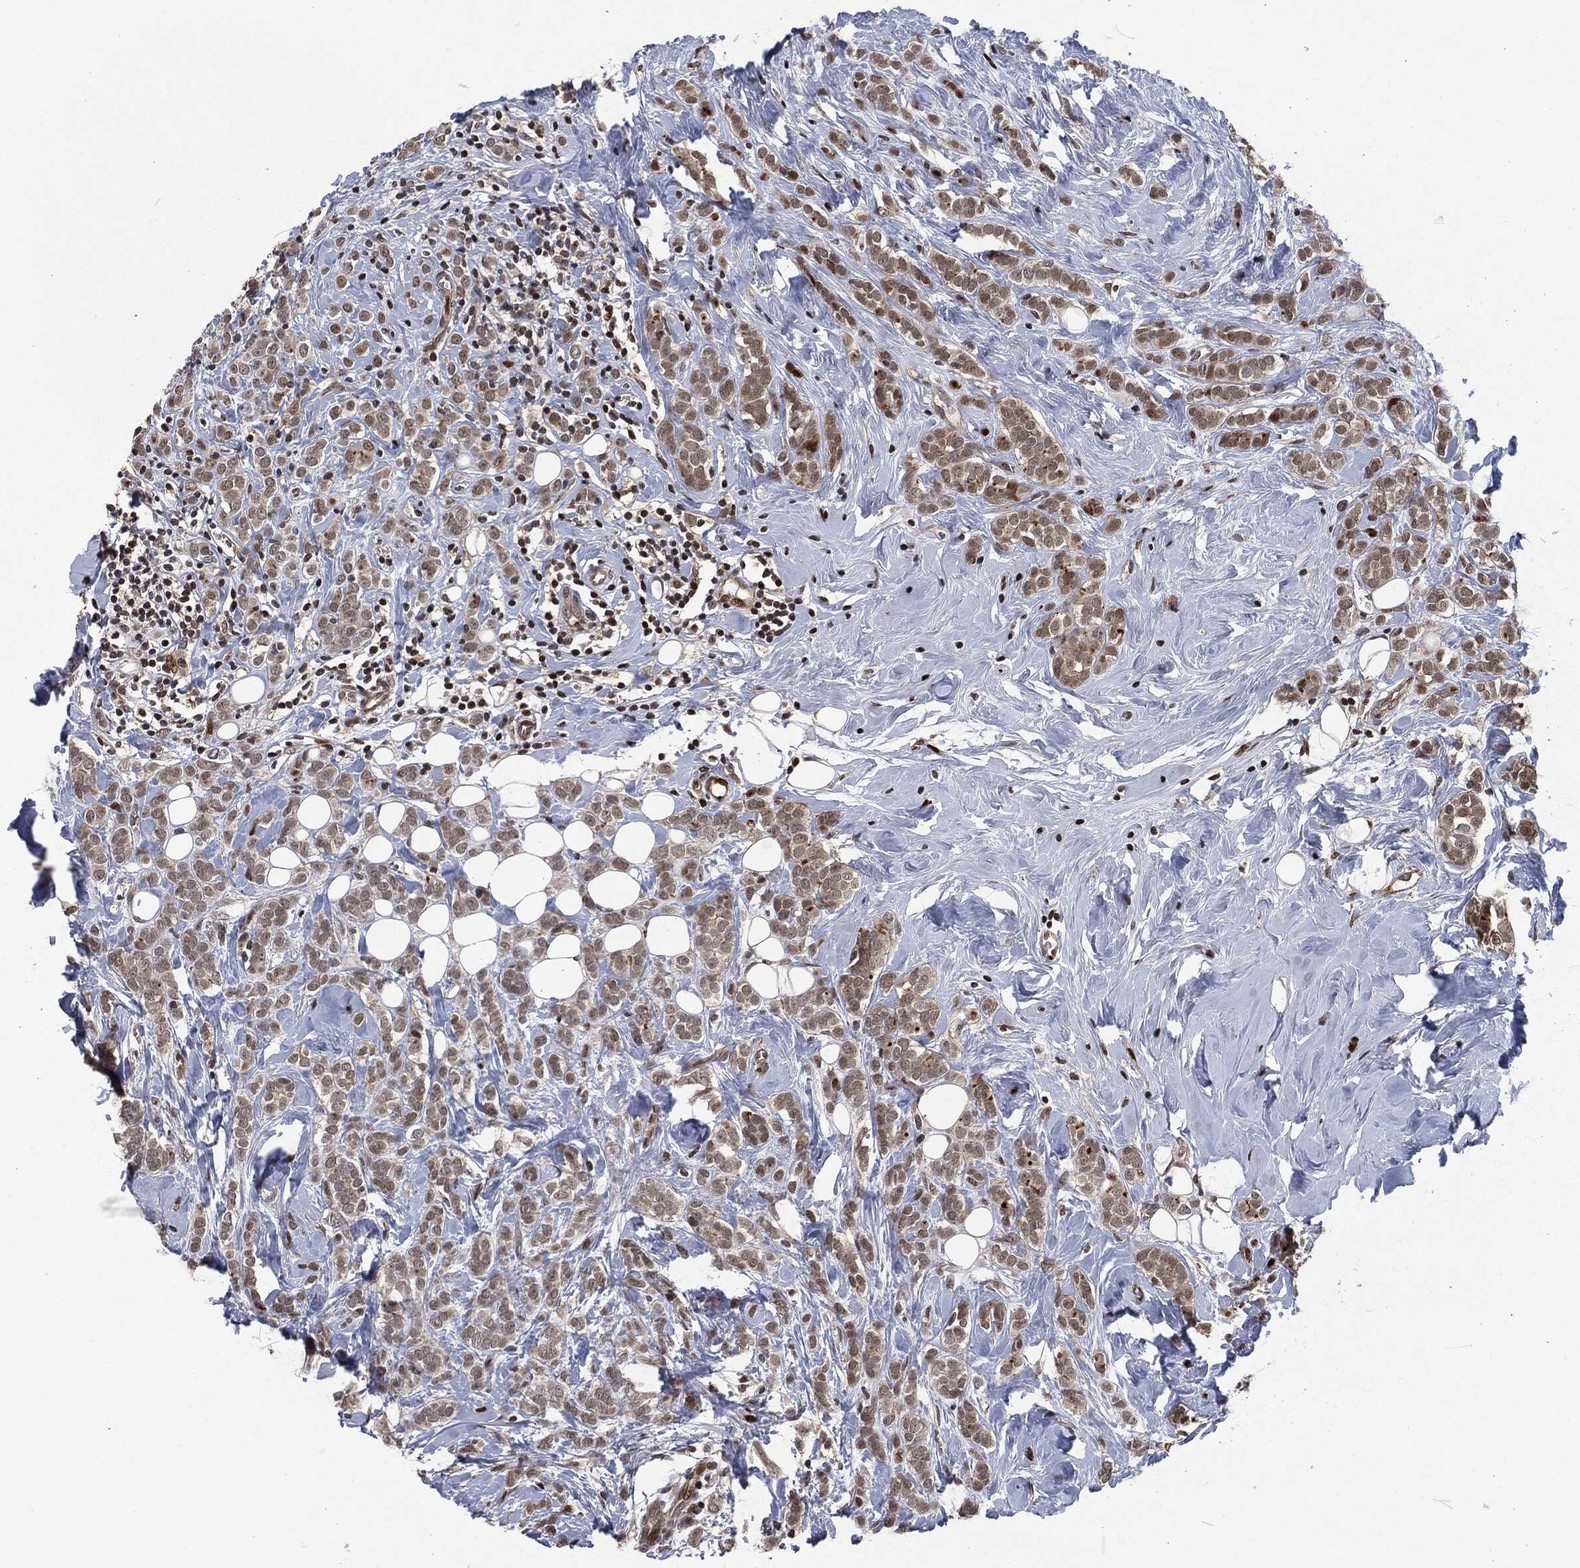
{"staining": {"intensity": "weak", "quantity": "25%-75%", "location": "cytoplasmic/membranous"}, "tissue": "breast cancer", "cell_type": "Tumor cells", "image_type": "cancer", "snomed": [{"axis": "morphology", "description": "Lobular carcinoma"}, {"axis": "topography", "description": "Breast"}], "caption": "About 25%-75% of tumor cells in human breast cancer (lobular carcinoma) display weak cytoplasmic/membranous protein expression as visualized by brown immunohistochemical staining.", "gene": "EGFR", "patient": {"sex": "female", "age": 49}}